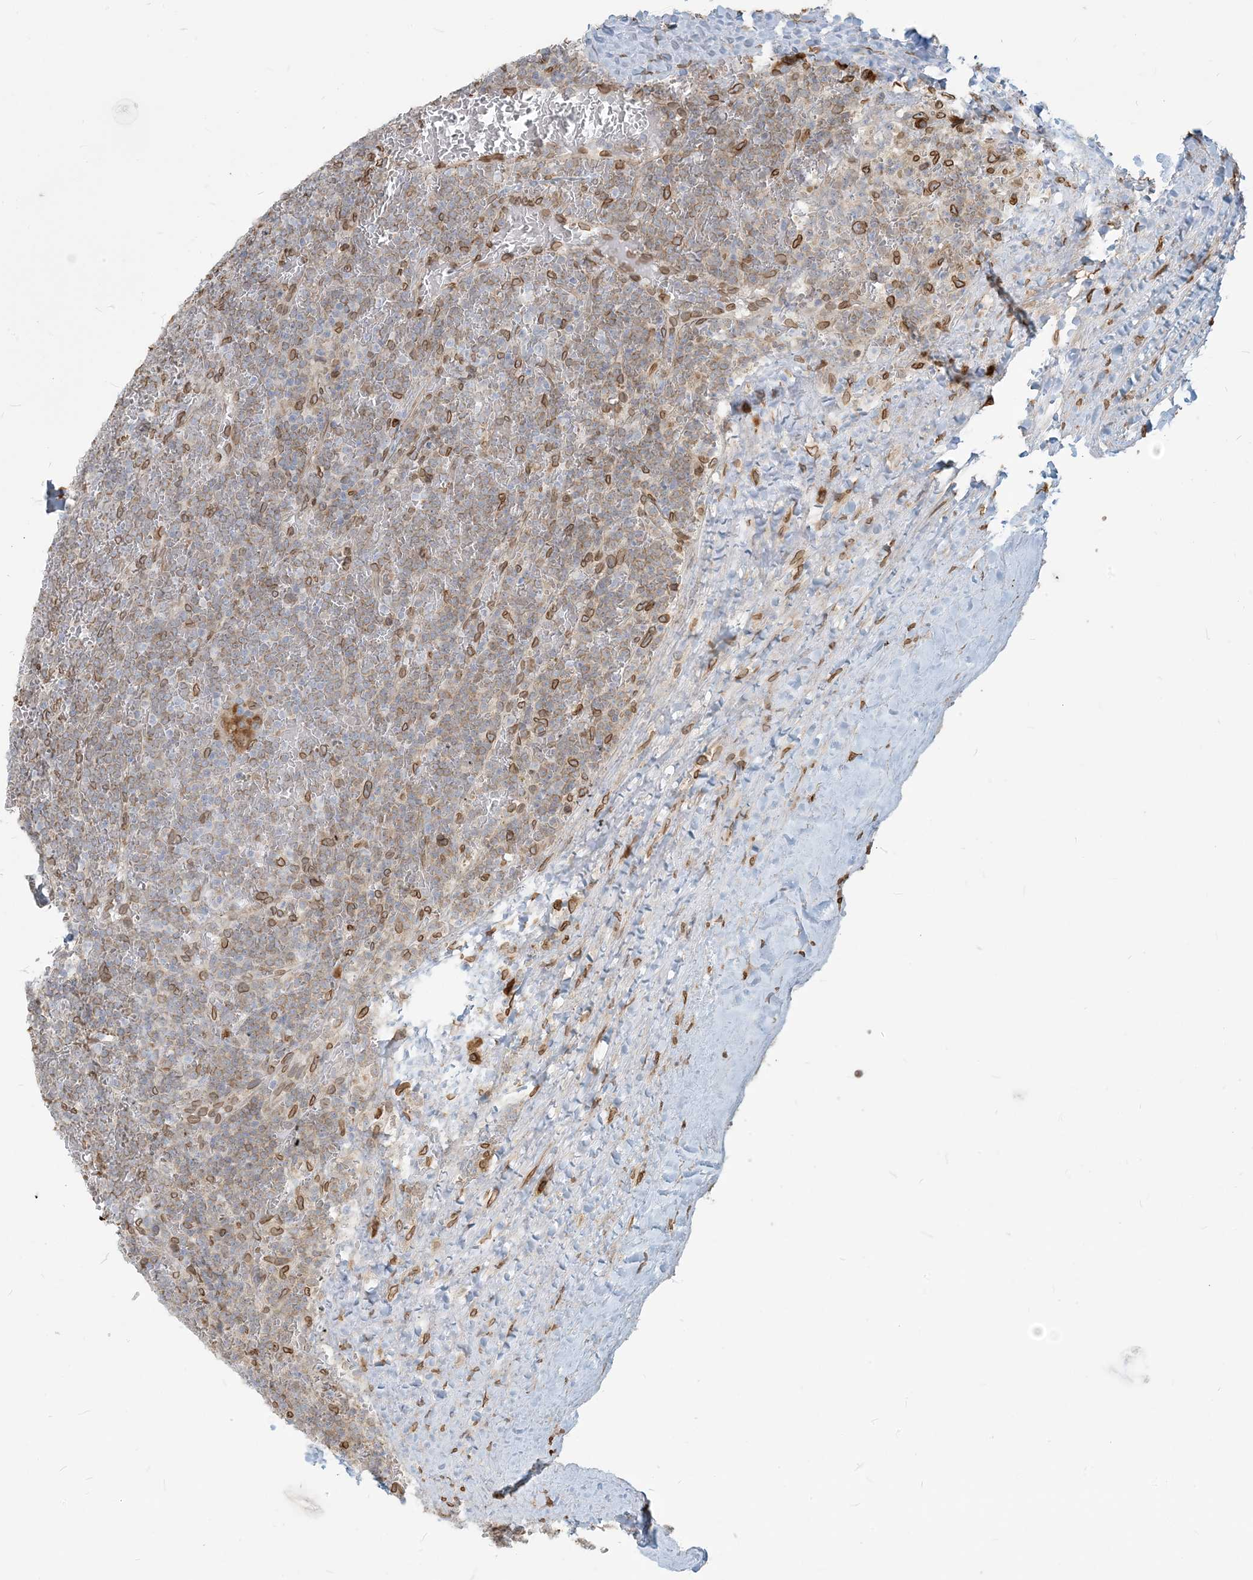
{"staining": {"intensity": "weak", "quantity": "25%-75%", "location": "cytoplasmic/membranous,nuclear"}, "tissue": "lymphoma", "cell_type": "Tumor cells", "image_type": "cancer", "snomed": [{"axis": "morphology", "description": "Malignant lymphoma, non-Hodgkin's type, Low grade"}, {"axis": "topography", "description": "Spleen"}], "caption": "An immunohistochemistry (IHC) histopathology image of tumor tissue is shown. Protein staining in brown labels weak cytoplasmic/membranous and nuclear positivity in lymphoma within tumor cells. Nuclei are stained in blue.", "gene": "WWP1", "patient": {"sex": "female", "age": 19}}